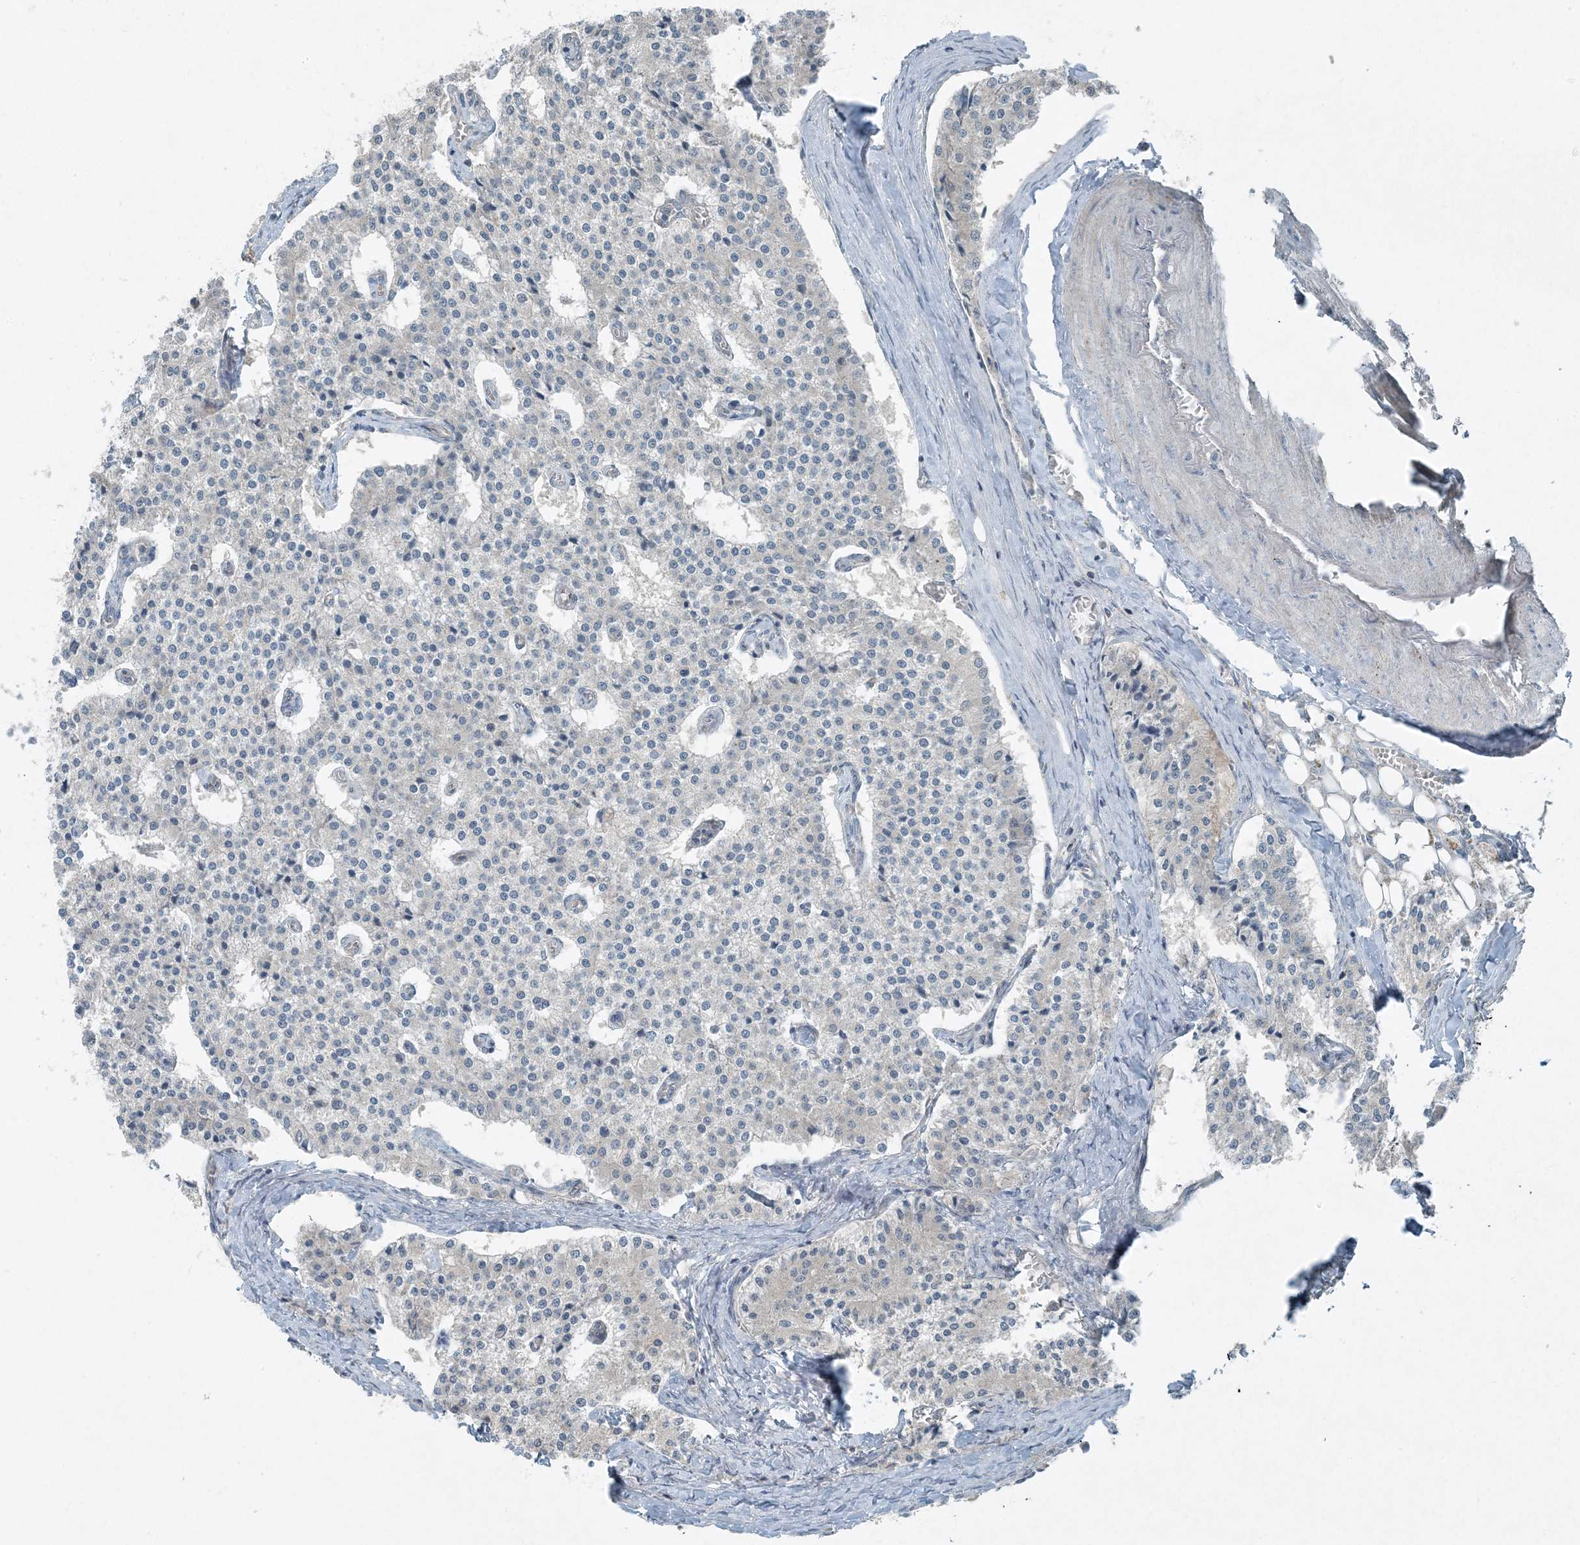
{"staining": {"intensity": "negative", "quantity": "none", "location": "none"}, "tissue": "carcinoid", "cell_type": "Tumor cells", "image_type": "cancer", "snomed": [{"axis": "morphology", "description": "Carcinoid, malignant, NOS"}, {"axis": "topography", "description": "Colon"}], "caption": "Carcinoid (malignant) stained for a protein using IHC exhibits no positivity tumor cells.", "gene": "MITD1", "patient": {"sex": "female", "age": 52}}